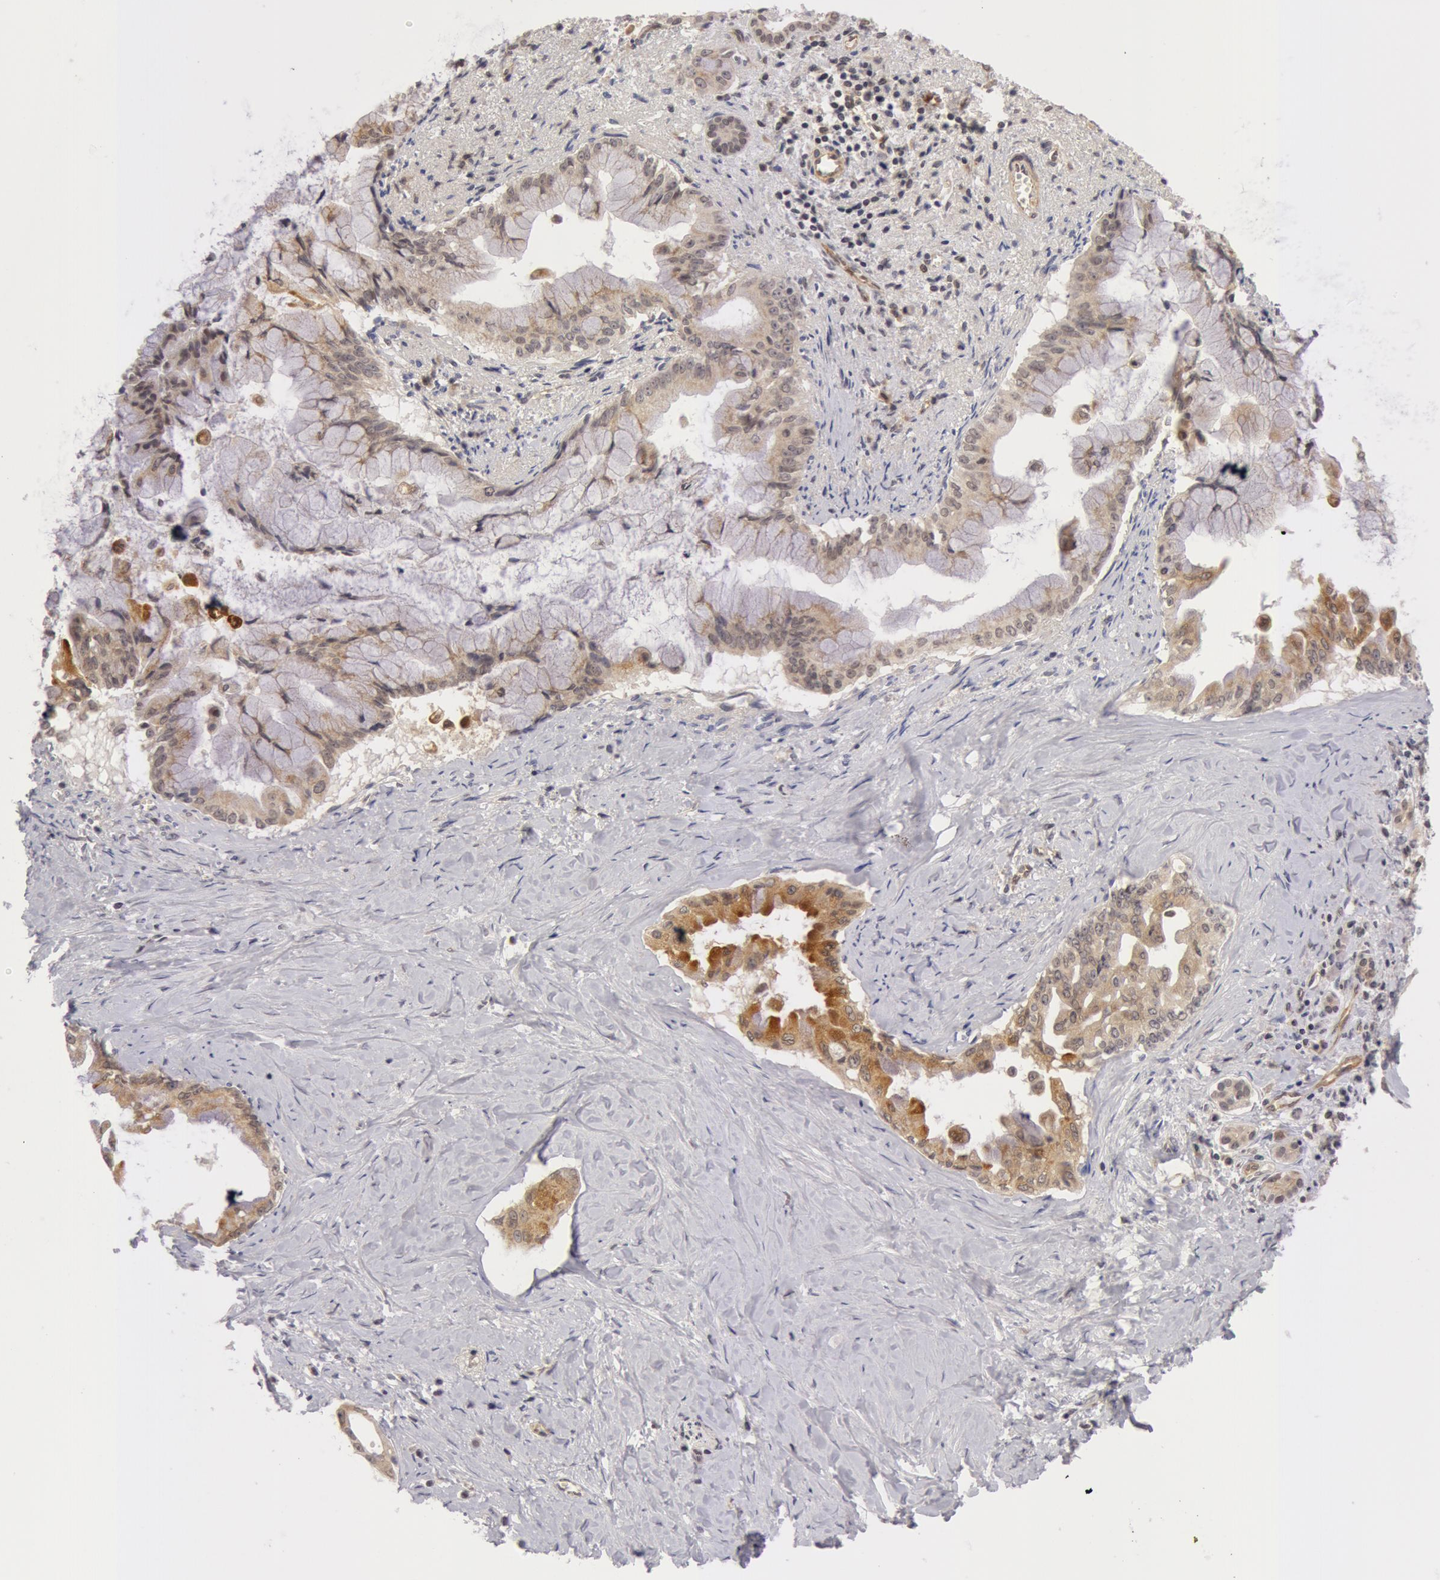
{"staining": {"intensity": "weak", "quantity": "25%-75%", "location": "cytoplasmic/membranous"}, "tissue": "pancreatic cancer", "cell_type": "Tumor cells", "image_type": "cancer", "snomed": [{"axis": "morphology", "description": "Adenocarcinoma, NOS"}, {"axis": "topography", "description": "Pancreas"}], "caption": "A brown stain labels weak cytoplasmic/membranous staining of a protein in human pancreatic cancer (adenocarcinoma) tumor cells. The staining was performed using DAB to visualize the protein expression in brown, while the nuclei were stained in blue with hematoxylin (Magnification: 20x).", "gene": "SYTL4", "patient": {"sex": "male", "age": 59}}